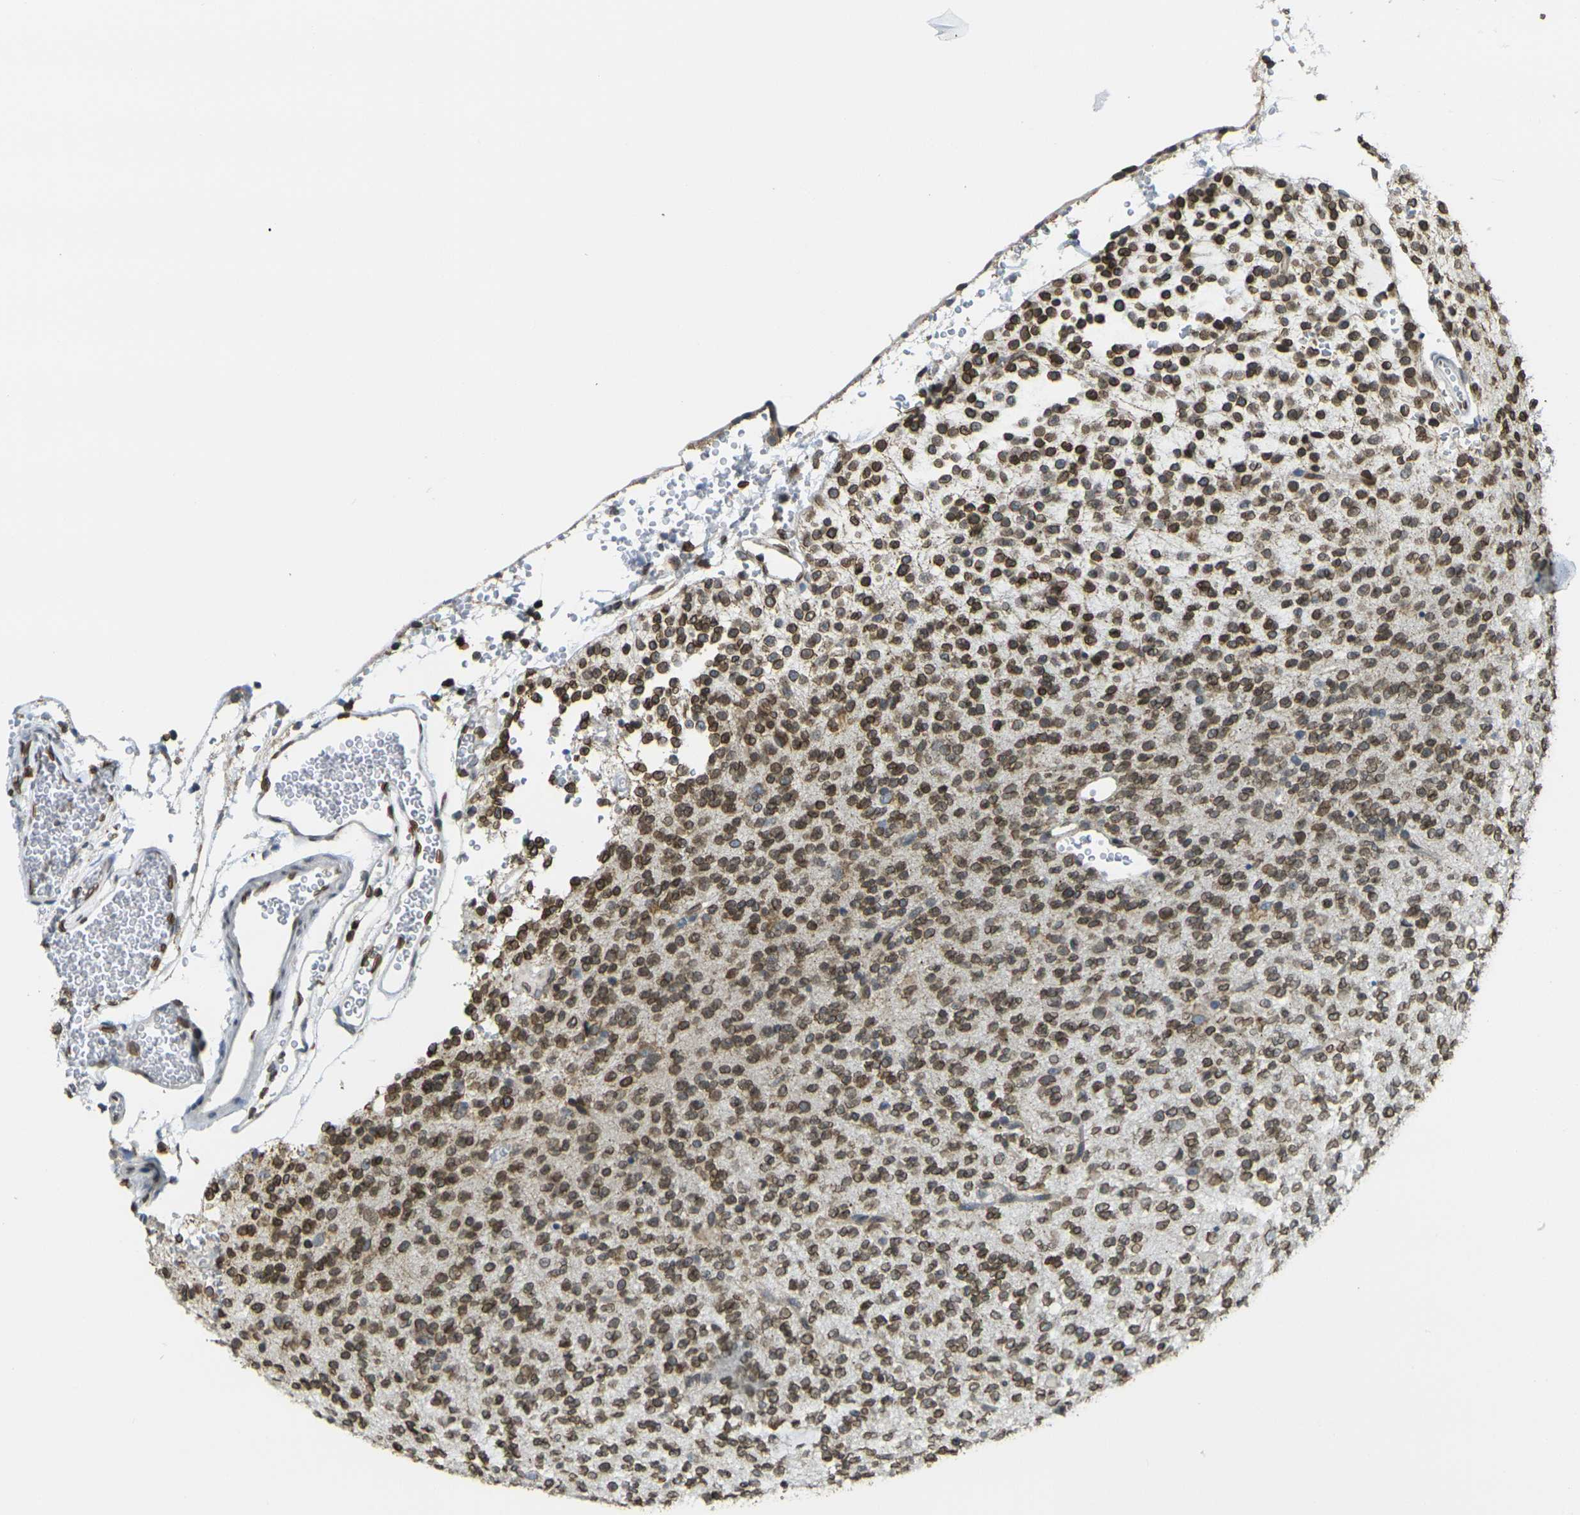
{"staining": {"intensity": "moderate", "quantity": ">75%", "location": "cytoplasmic/membranous,nuclear"}, "tissue": "glioma", "cell_type": "Tumor cells", "image_type": "cancer", "snomed": [{"axis": "morphology", "description": "Glioma, malignant, Low grade"}, {"axis": "topography", "description": "Brain"}], "caption": "An immunohistochemistry (IHC) image of tumor tissue is shown. Protein staining in brown highlights moderate cytoplasmic/membranous and nuclear positivity in glioma within tumor cells.", "gene": "BRDT", "patient": {"sex": "male", "age": 38}}